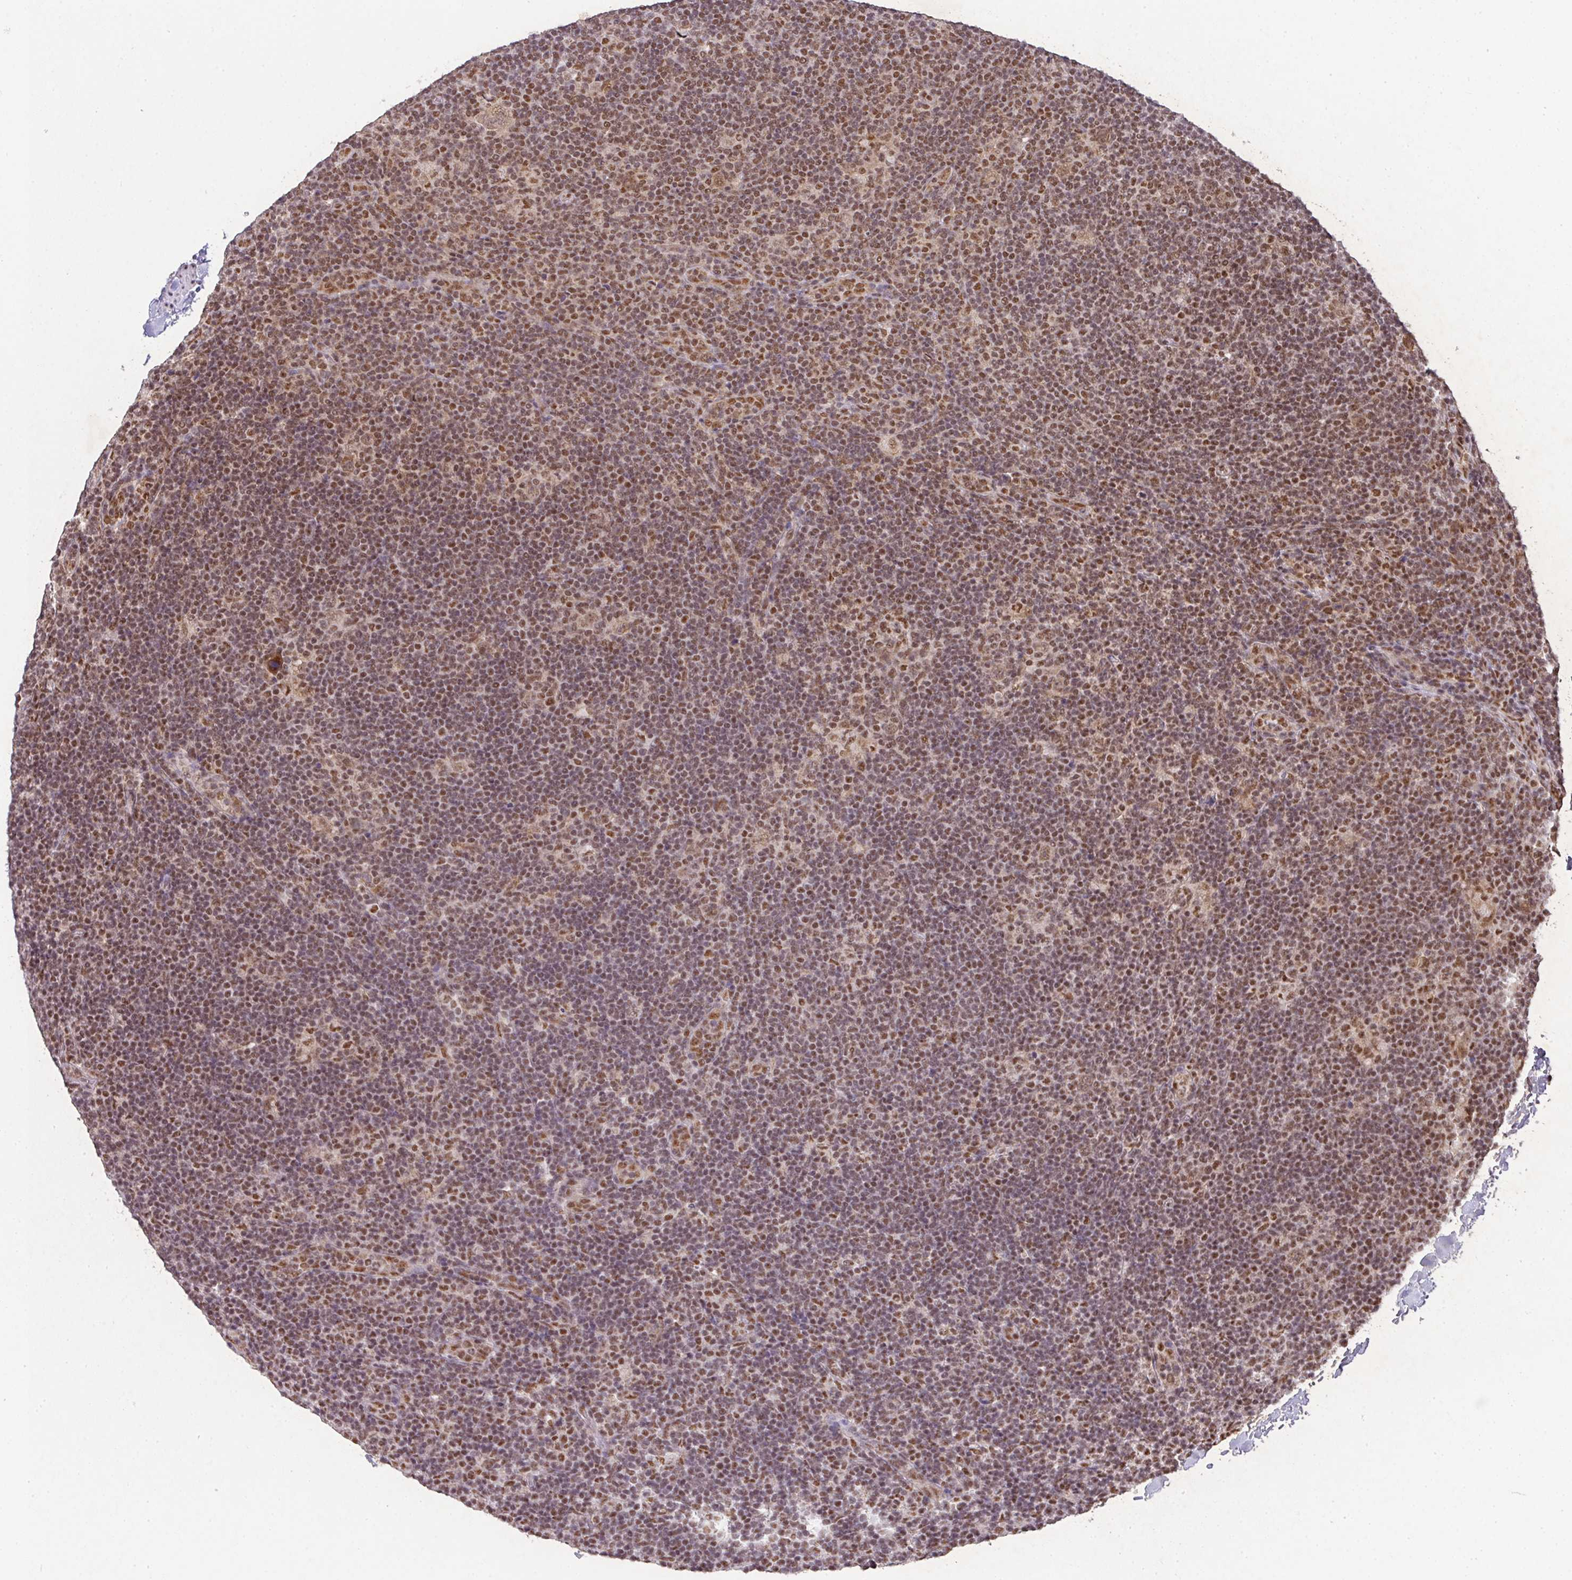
{"staining": {"intensity": "moderate", "quantity": ">75%", "location": "nuclear"}, "tissue": "lymphoma", "cell_type": "Tumor cells", "image_type": "cancer", "snomed": [{"axis": "morphology", "description": "Hodgkin's disease, NOS"}, {"axis": "topography", "description": "Lymph node"}], "caption": "Hodgkin's disease stained with a protein marker shows moderate staining in tumor cells.", "gene": "PLK1", "patient": {"sex": "female", "age": 57}}